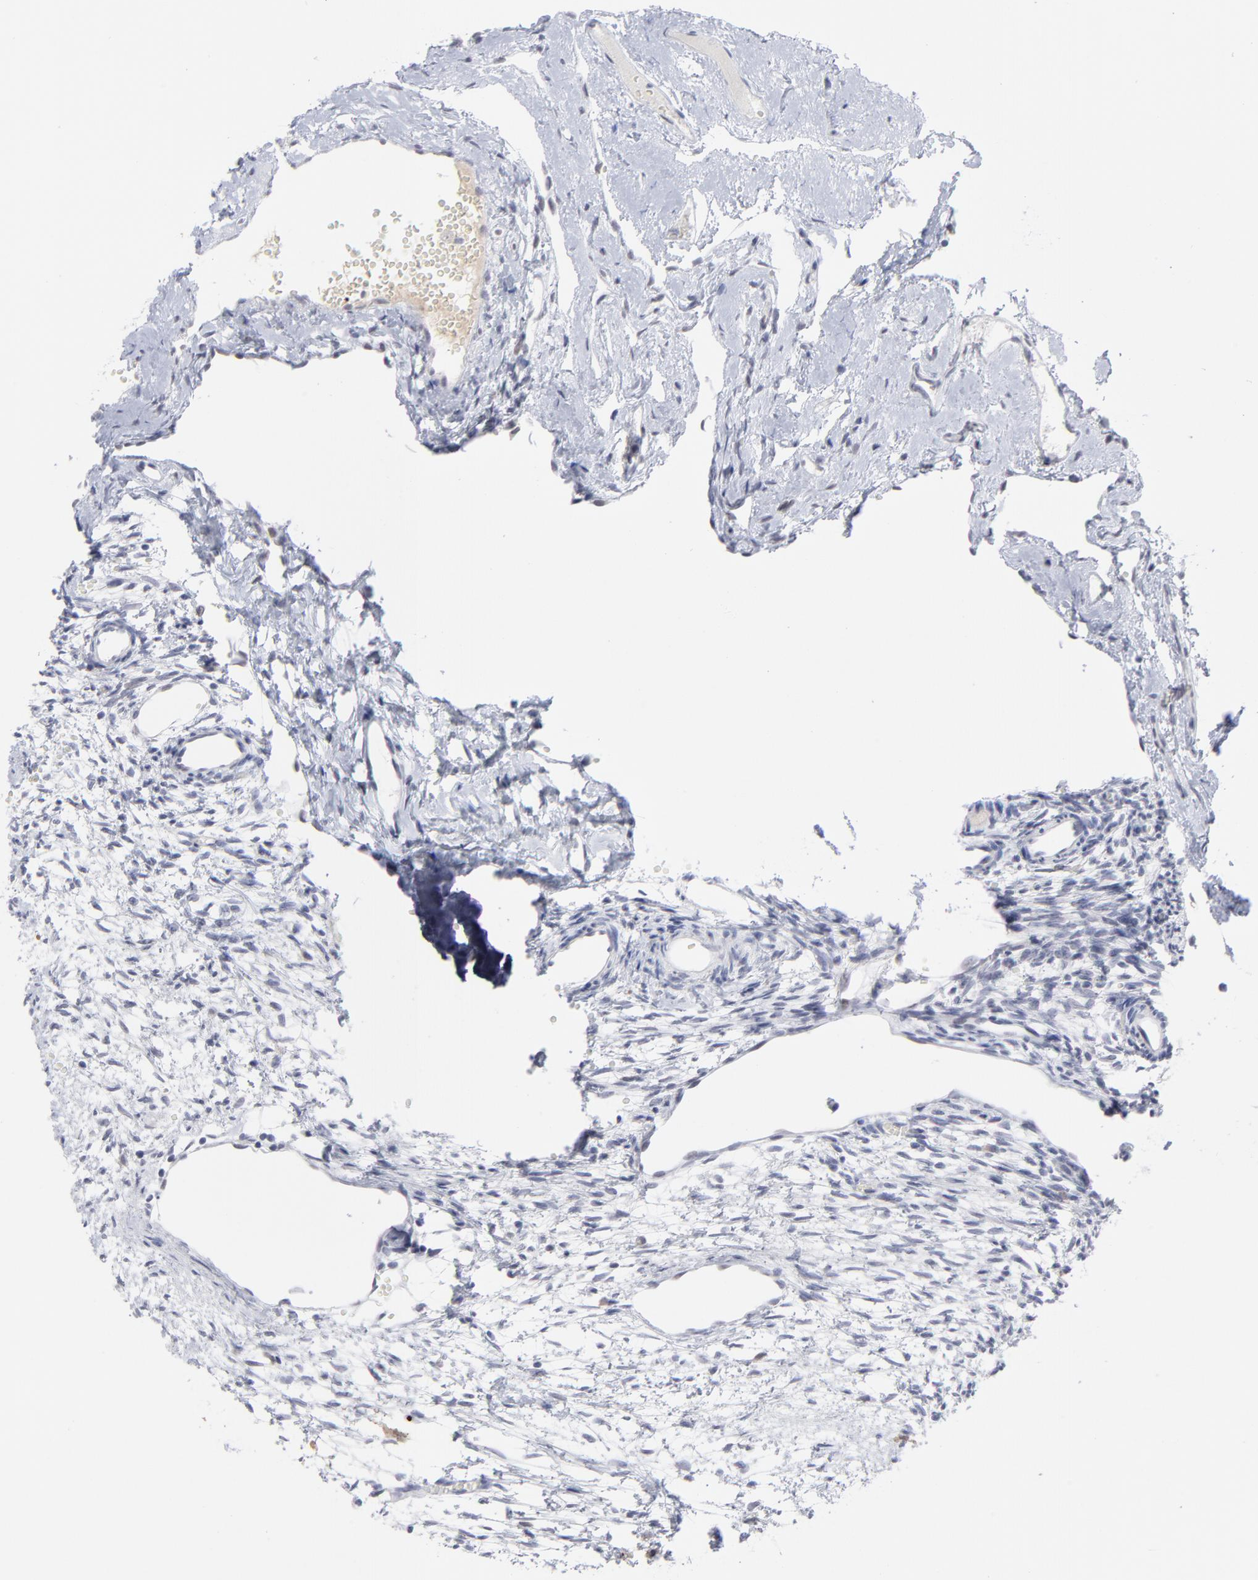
{"staining": {"intensity": "negative", "quantity": "none", "location": "none"}, "tissue": "ovary", "cell_type": "Ovarian stroma cells", "image_type": "normal", "snomed": [{"axis": "morphology", "description": "Normal tissue, NOS"}, {"axis": "topography", "description": "Ovary"}], "caption": "This is an immunohistochemistry (IHC) histopathology image of normal ovary. There is no positivity in ovarian stroma cells.", "gene": "CCR2", "patient": {"sex": "female", "age": 35}}